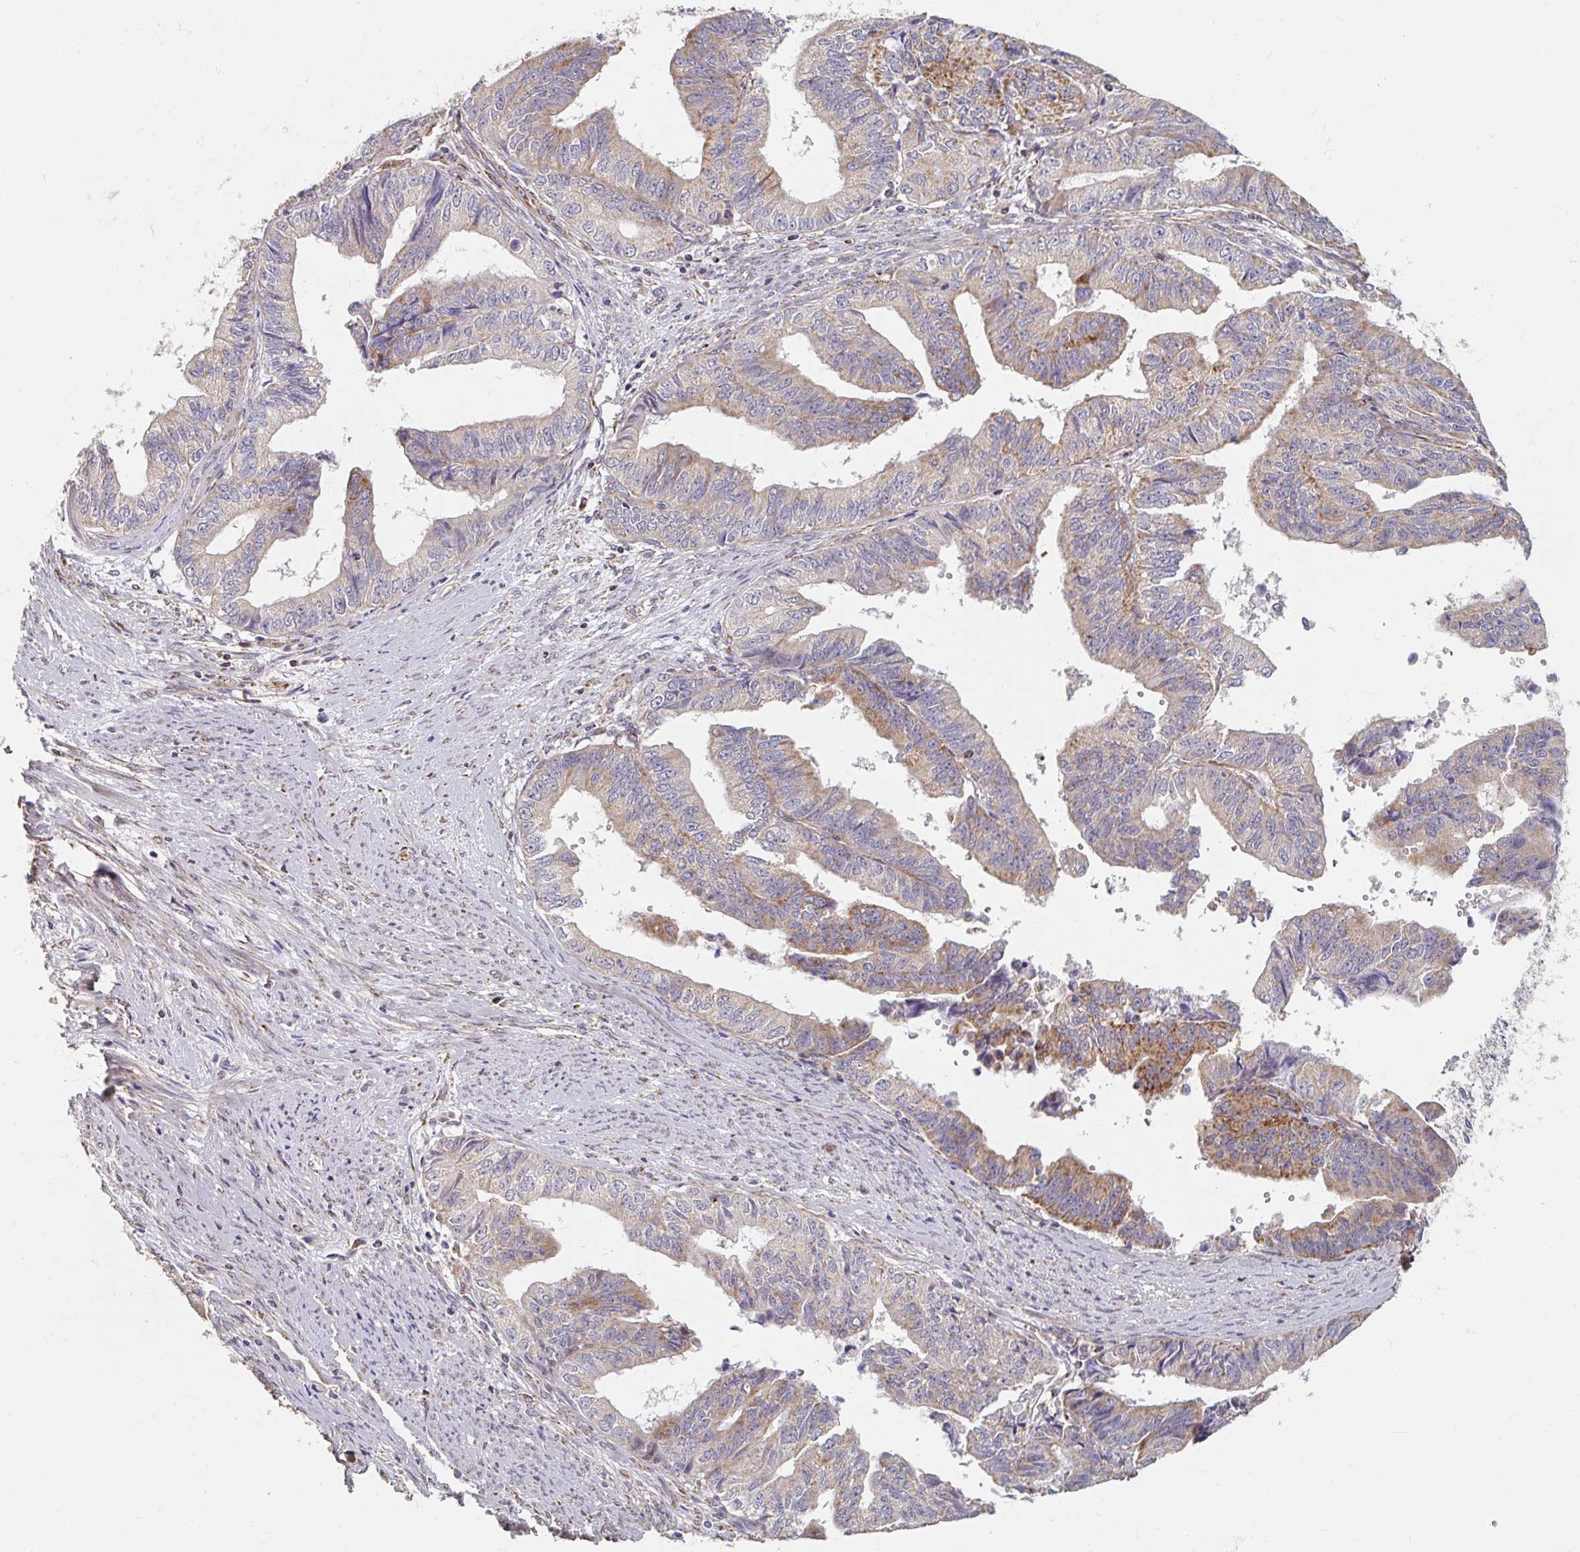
{"staining": {"intensity": "weak", "quantity": "25%-75%", "location": "cytoplasmic/membranous"}, "tissue": "endometrial cancer", "cell_type": "Tumor cells", "image_type": "cancer", "snomed": [{"axis": "morphology", "description": "Adenocarcinoma, NOS"}, {"axis": "topography", "description": "Endometrium"}], "caption": "Immunohistochemistry micrograph of neoplastic tissue: human endometrial adenocarcinoma stained using IHC reveals low levels of weak protein expression localized specifically in the cytoplasmic/membranous of tumor cells, appearing as a cytoplasmic/membranous brown color.", "gene": "MAVS", "patient": {"sex": "female", "age": 65}}